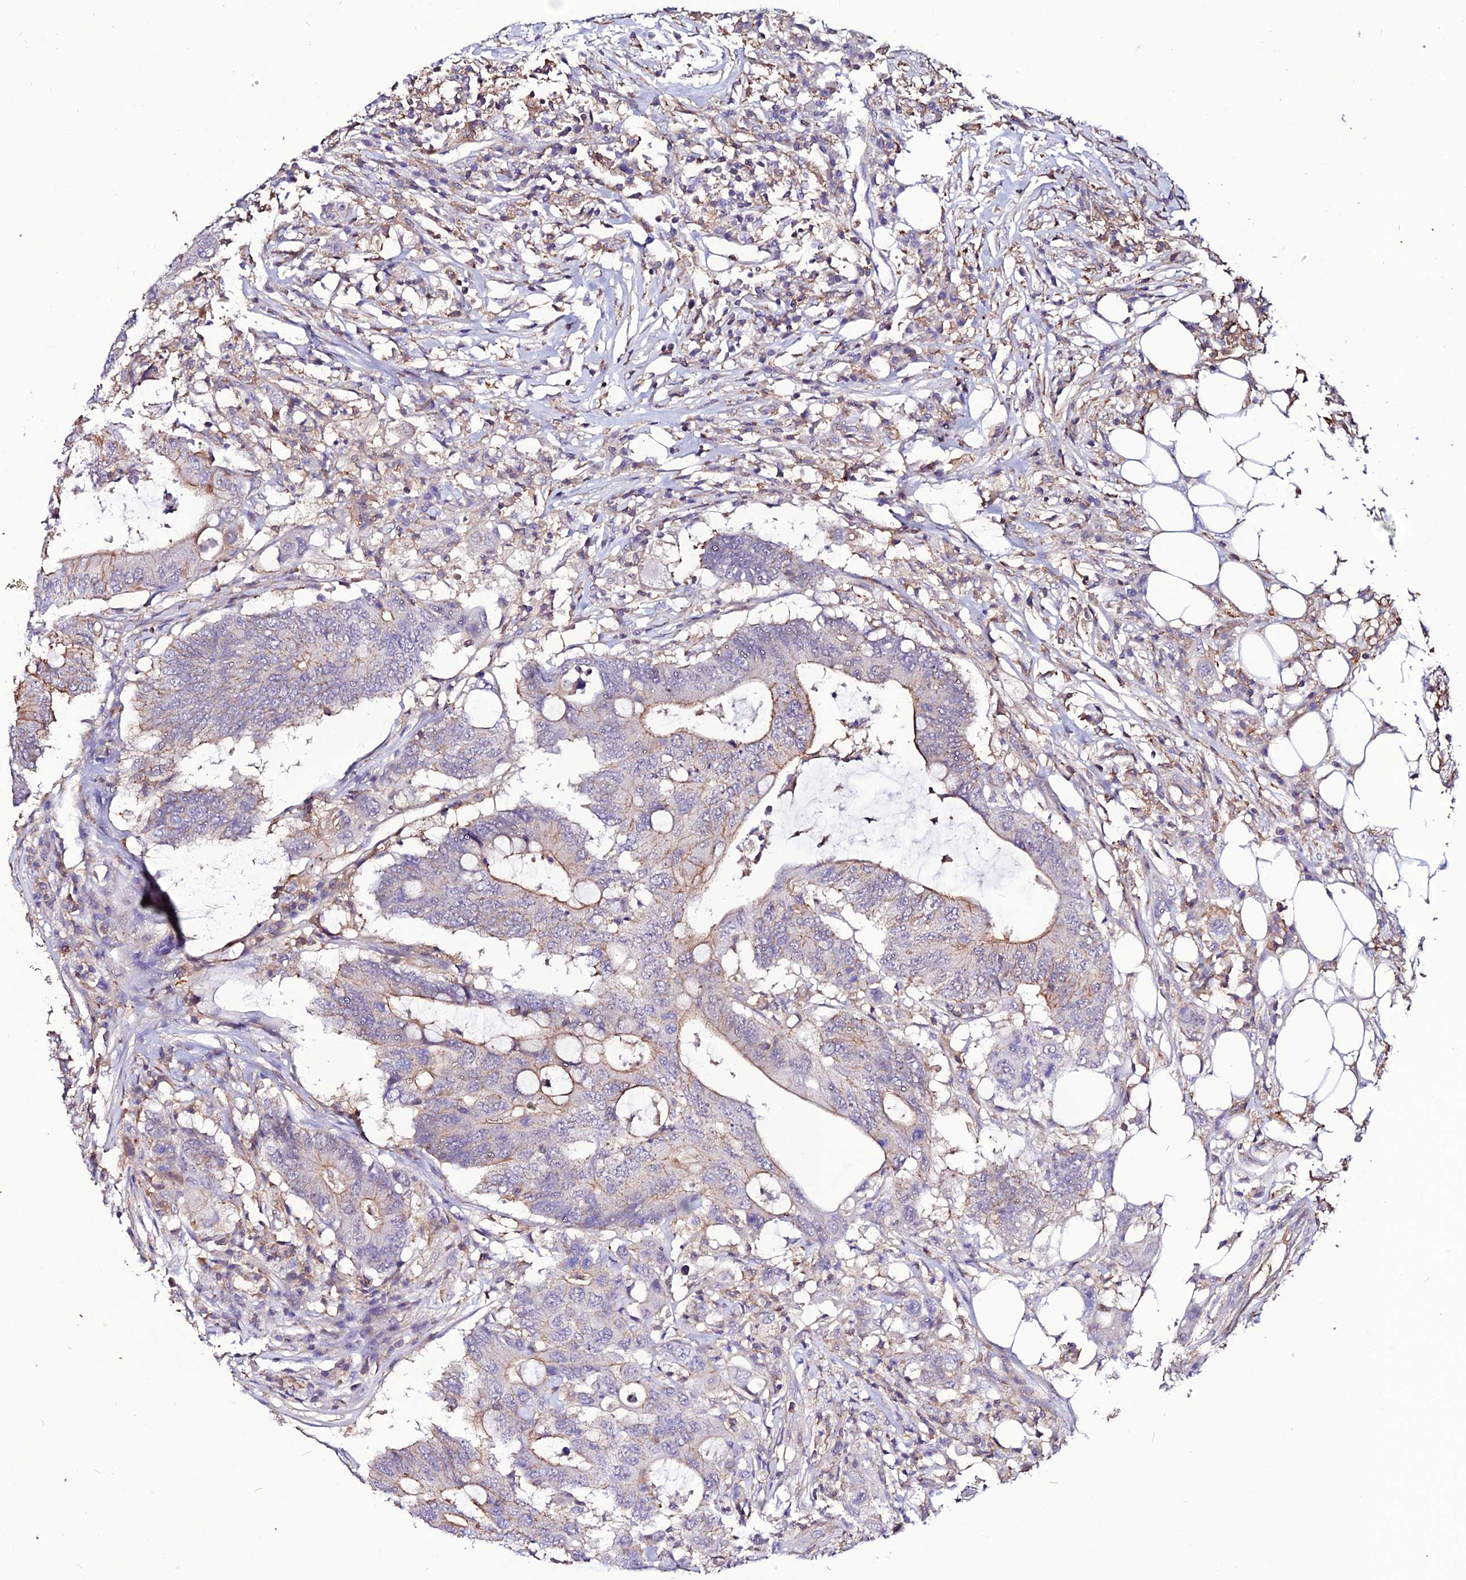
{"staining": {"intensity": "moderate", "quantity": "<25%", "location": "cytoplasmic/membranous"}, "tissue": "colorectal cancer", "cell_type": "Tumor cells", "image_type": "cancer", "snomed": [{"axis": "morphology", "description": "Adenocarcinoma, NOS"}, {"axis": "topography", "description": "Colon"}], "caption": "Protein expression analysis of human adenocarcinoma (colorectal) reveals moderate cytoplasmic/membranous staining in about <25% of tumor cells.", "gene": "USP17L15", "patient": {"sex": "male", "age": 71}}